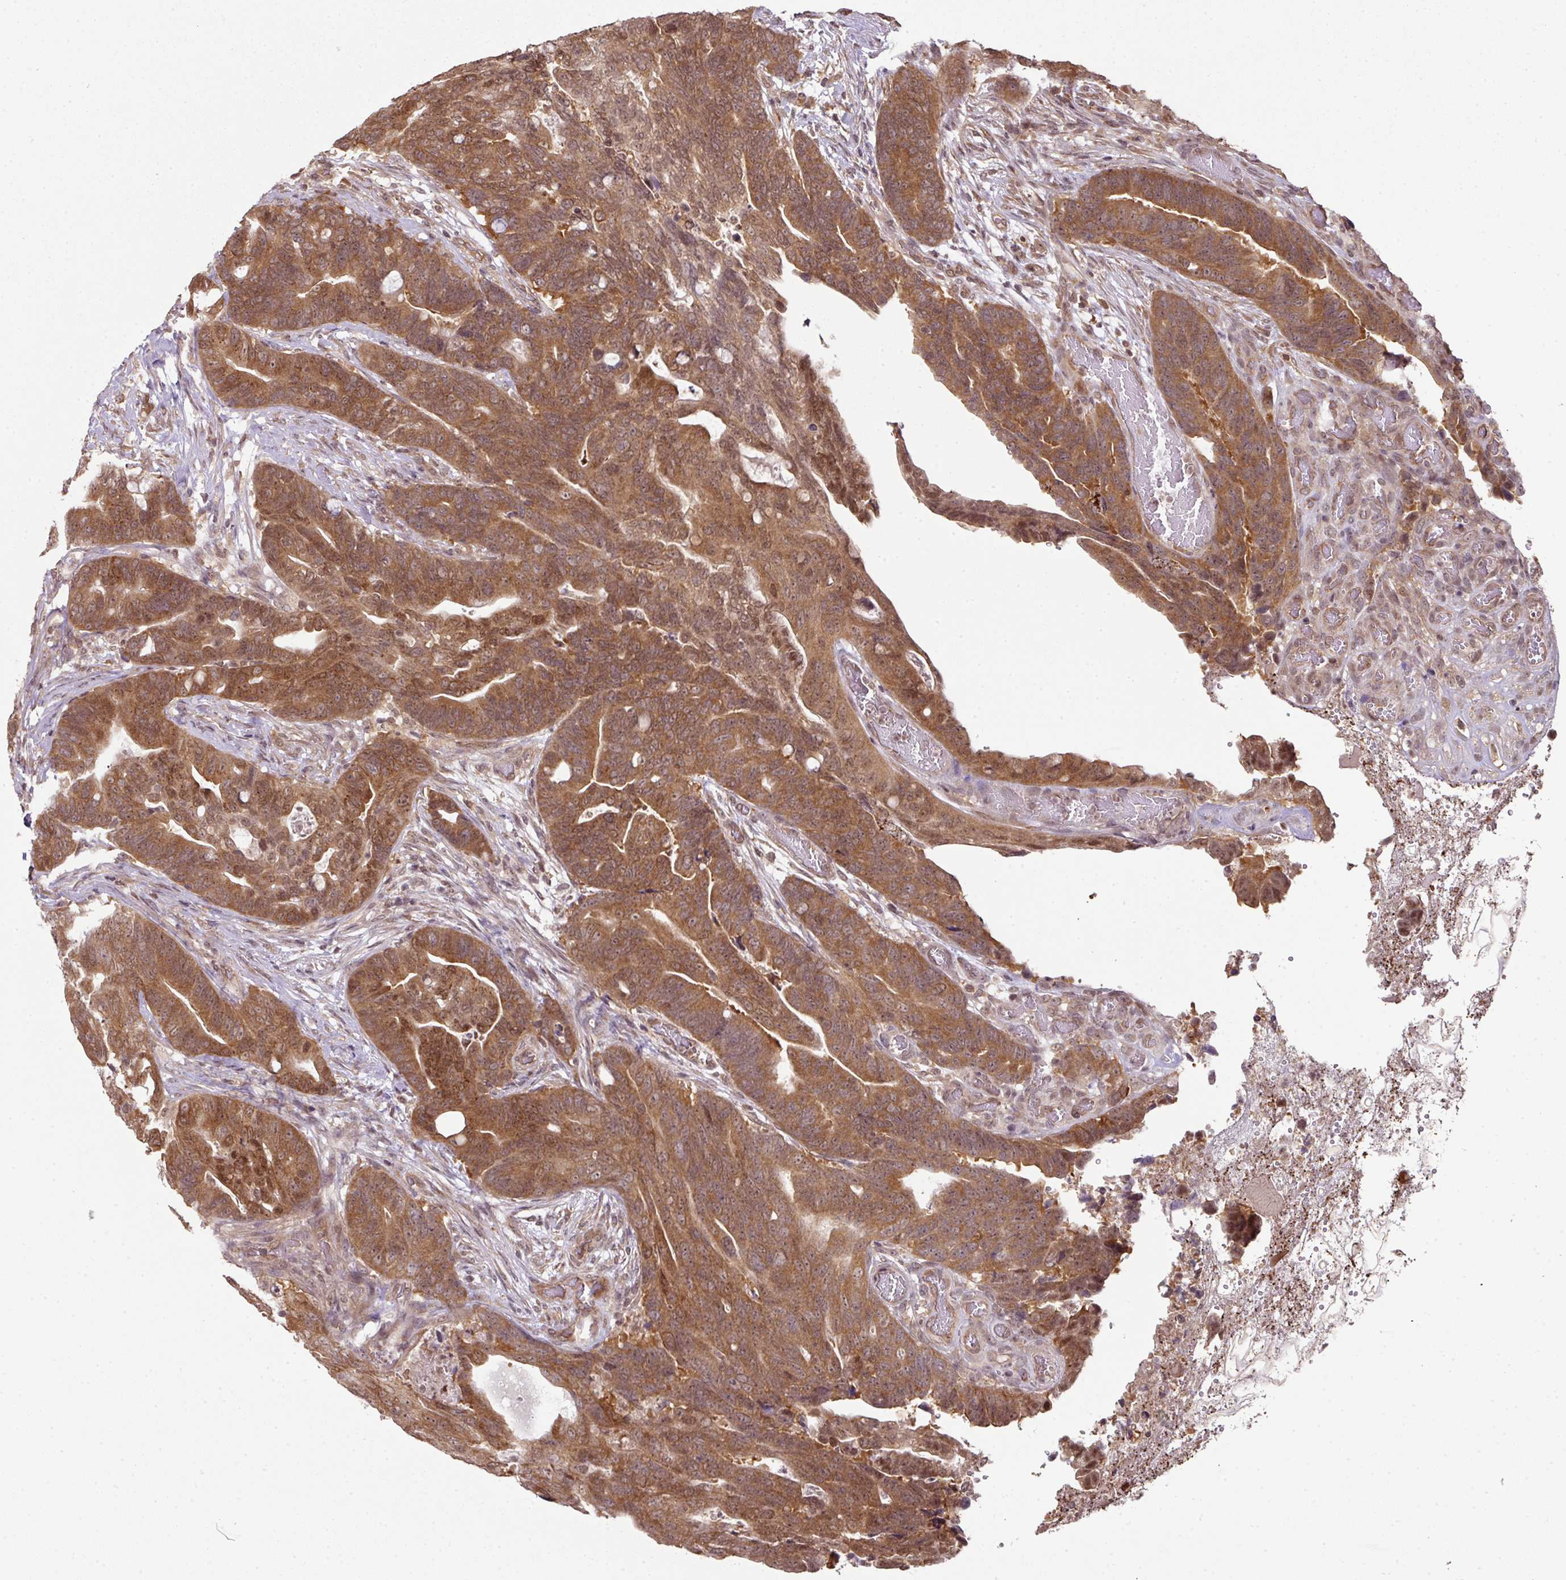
{"staining": {"intensity": "moderate", "quantity": ">75%", "location": "cytoplasmic/membranous"}, "tissue": "colorectal cancer", "cell_type": "Tumor cells", "image_type": "cancer", "snomed": [{"axis": "morphology", "description": "Adenocarcinoma, NOS"}, {"axis": "topography", "description": "Colon"}], "caption": "Colorectal cancer was stained to show a protein in brown. There is medium levels of moderate cytoplasmic/membranous staining in approximately >75% of tumor cells. The protein of interest is shown in brown color, while the nuclei are stained blue.", "gene": "ANKRD18A", "patient": {"sex": "female", "age": 82}}